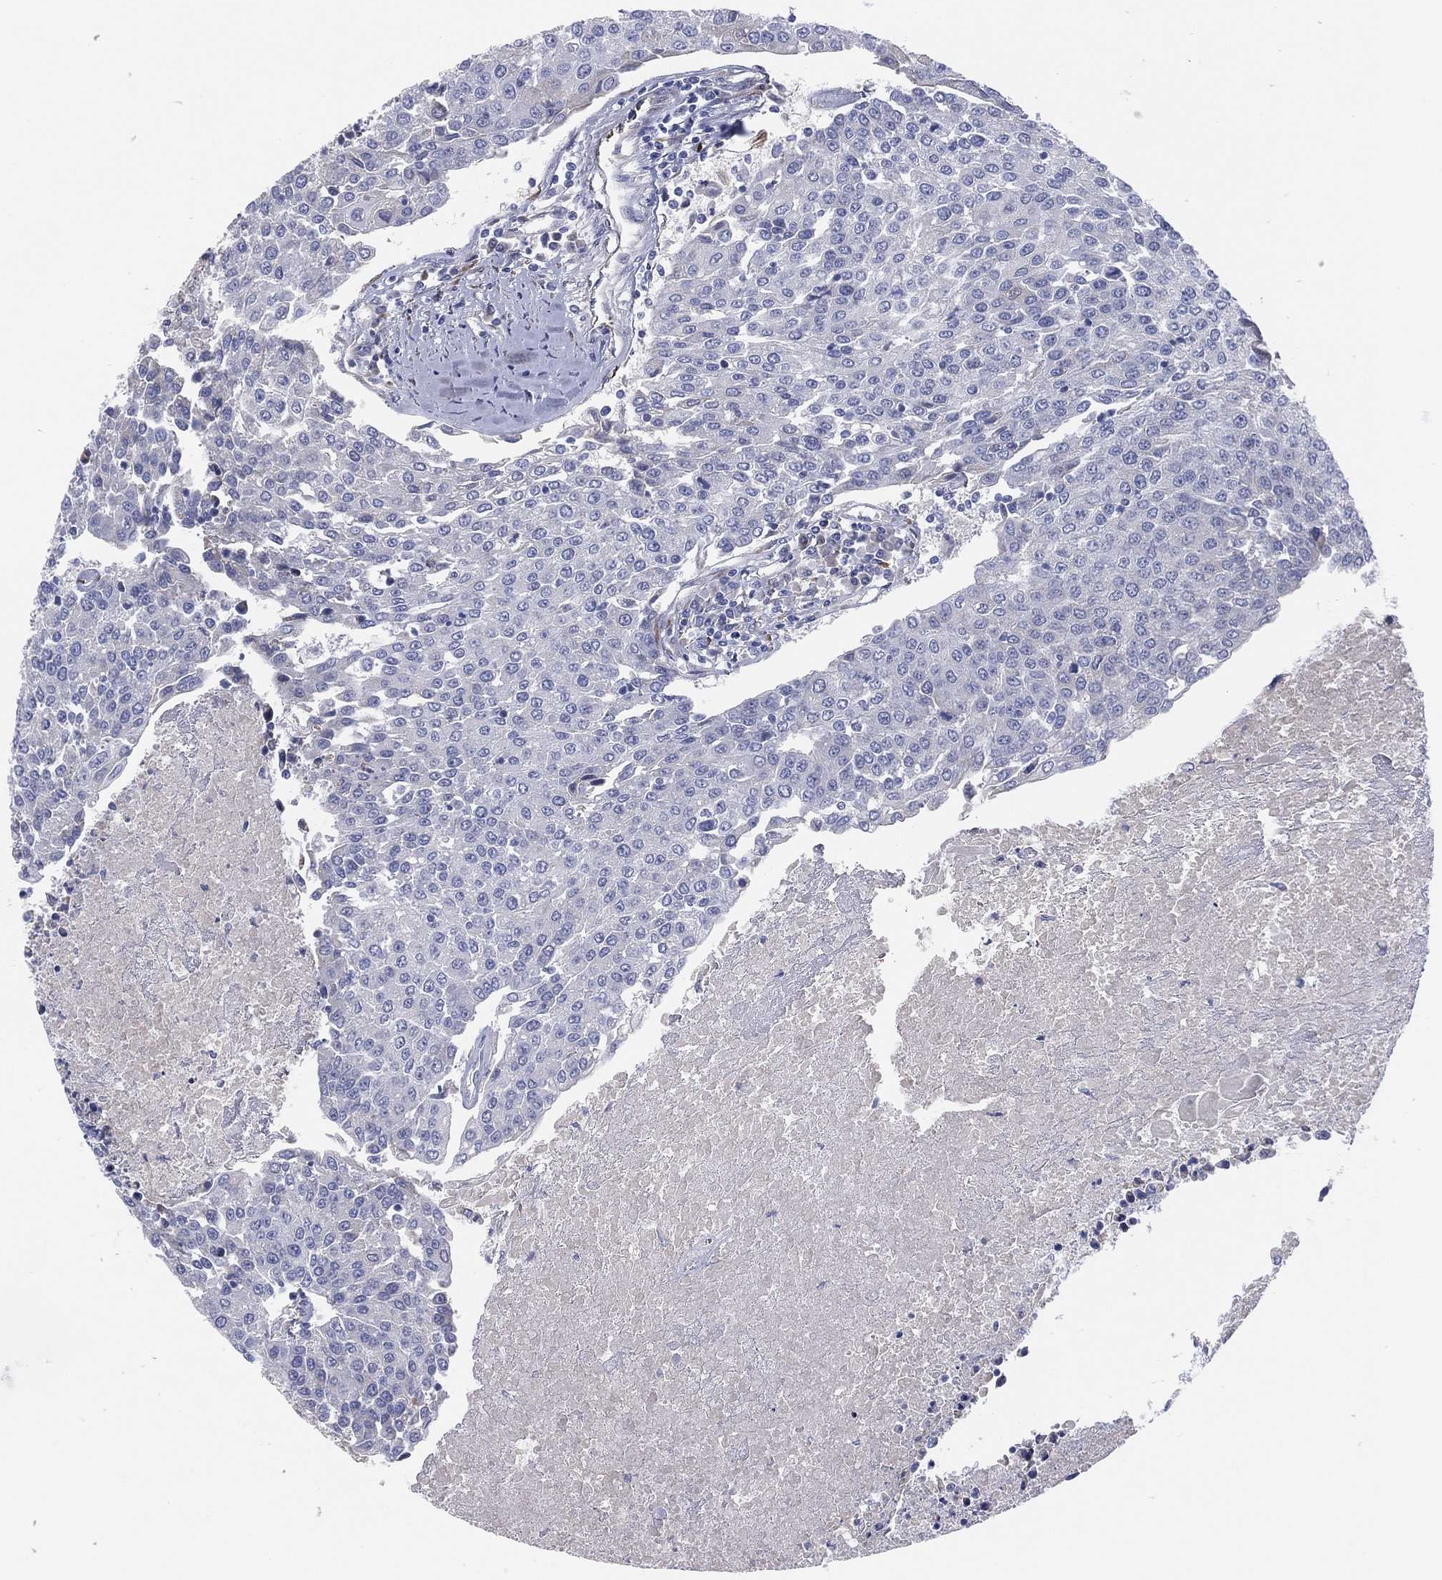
{"staining": {"intensity": "negative", "quantity": "none", "location": "none"}, "tissue": "urothelial cancer", "cell_type": "Tumor cells", "image_type": "cancer", "snomed": [{"axis": "morphology", "description": "Urothelial carcinoma, High grade"}, {"axis": "topography", "description": "Urinary bladder"}], "caption": "Urothelial cancer was stained to show a protein in brown. There is no significant positivity in tumor cells.", "gene": "MLF1", "patient": {"sex": "female", "age": 85}}